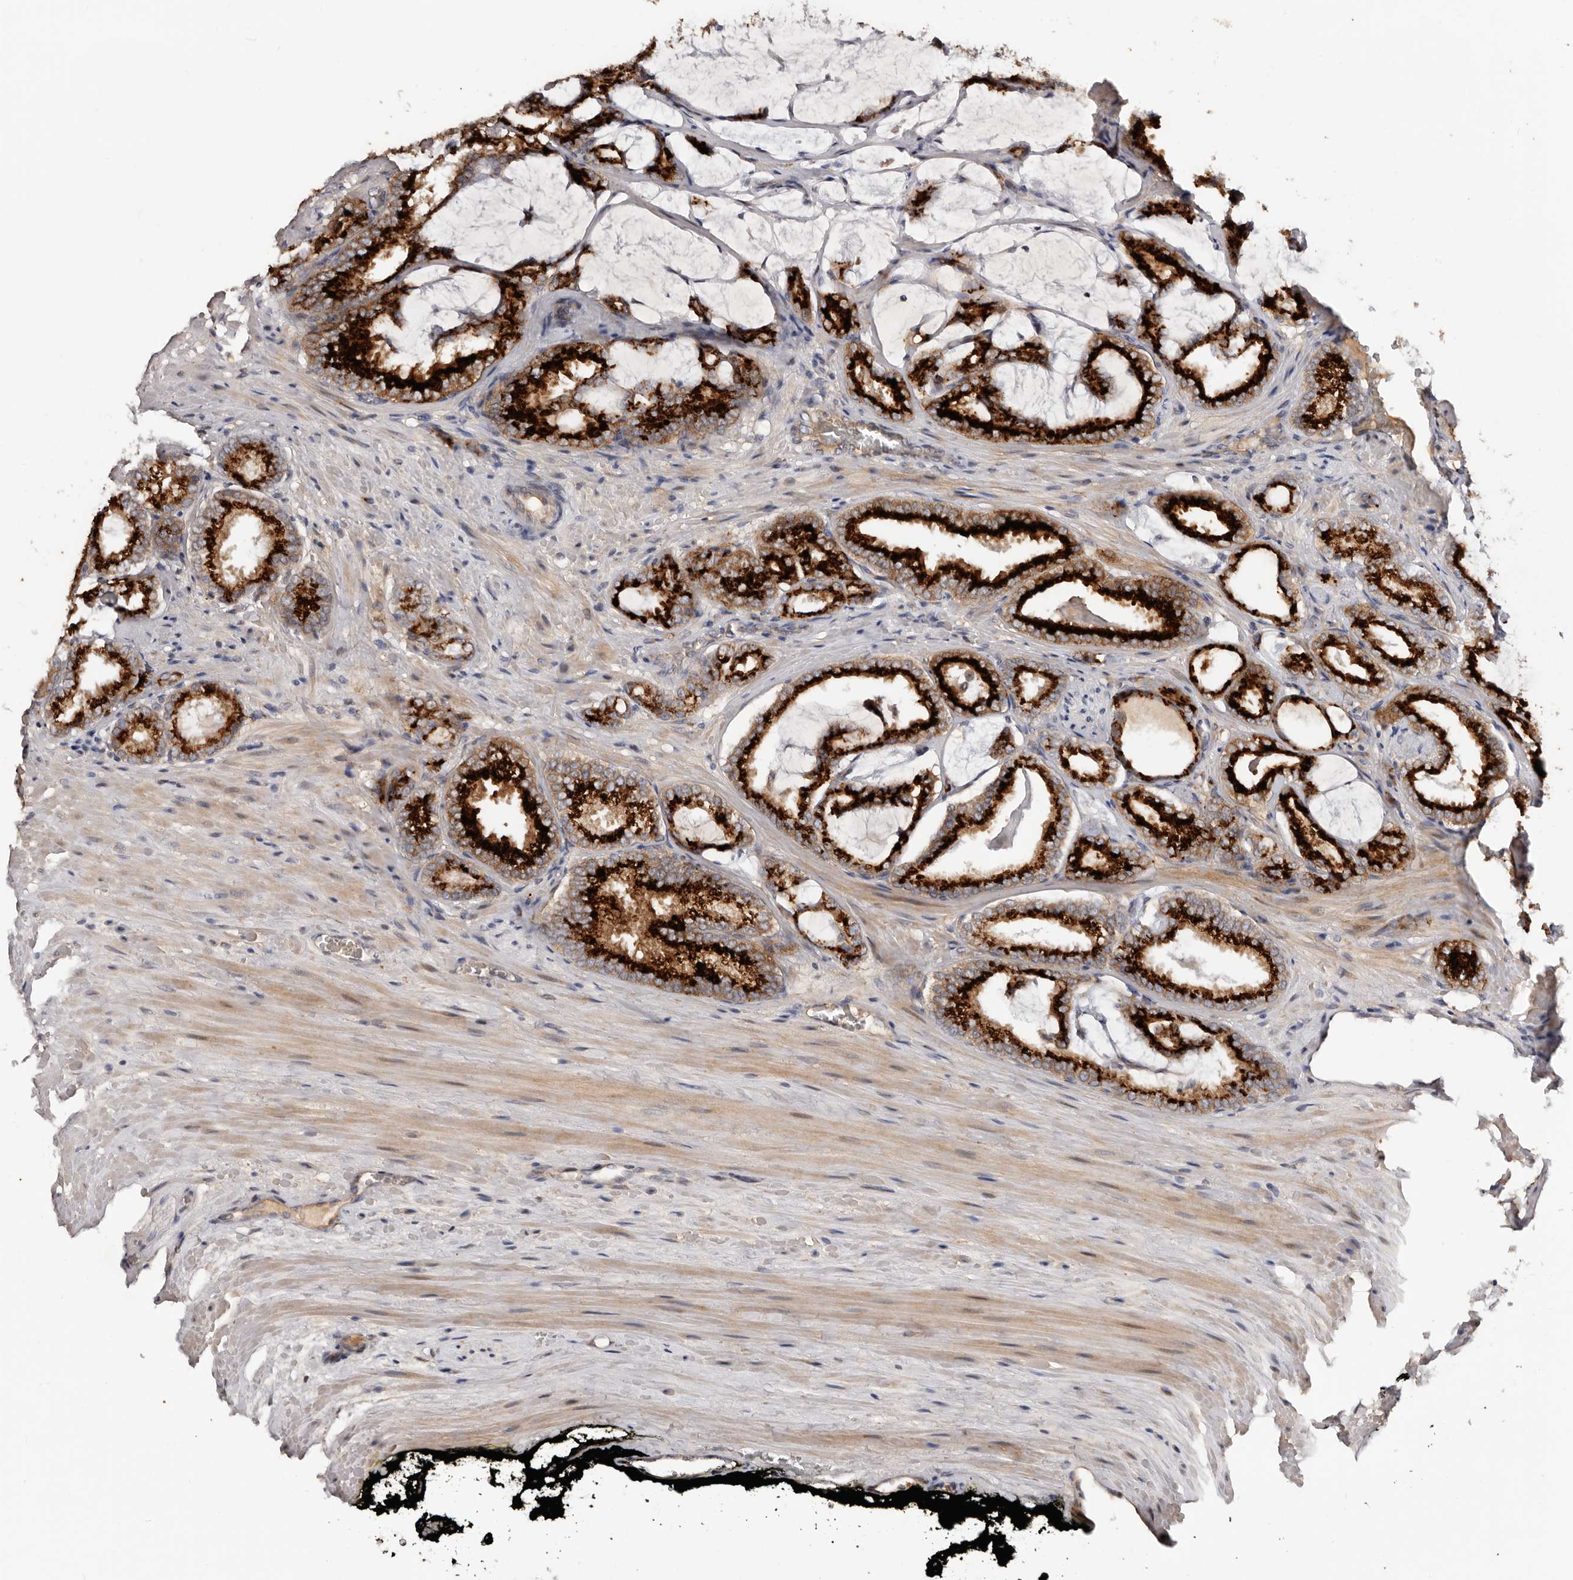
{"staining": {"intensity": "strong", "quantity": ">75%", "location": "cytoplasmic/membranous"}, "tissue": "prostate cancer", "cell_type": "Tumor cells", "image_type": "cancer", "snomed": [{"axis": "morphology", "description": "Adenocarcinoma, Low grade"}, {"axis": "topography", "description": "Prostate"}], "caption": "IHC (DAB) staining of human prostate low-grade adenocarcinoma demonstrates strong cytoplasmic/membranous protein staining in about >75% of tumor cells. Immunohistochemistry stains the protein of interest in brown and the nuclei are stained blue.", "gene": "DACT2", "patient": {"sex": "male", "age": 71}}